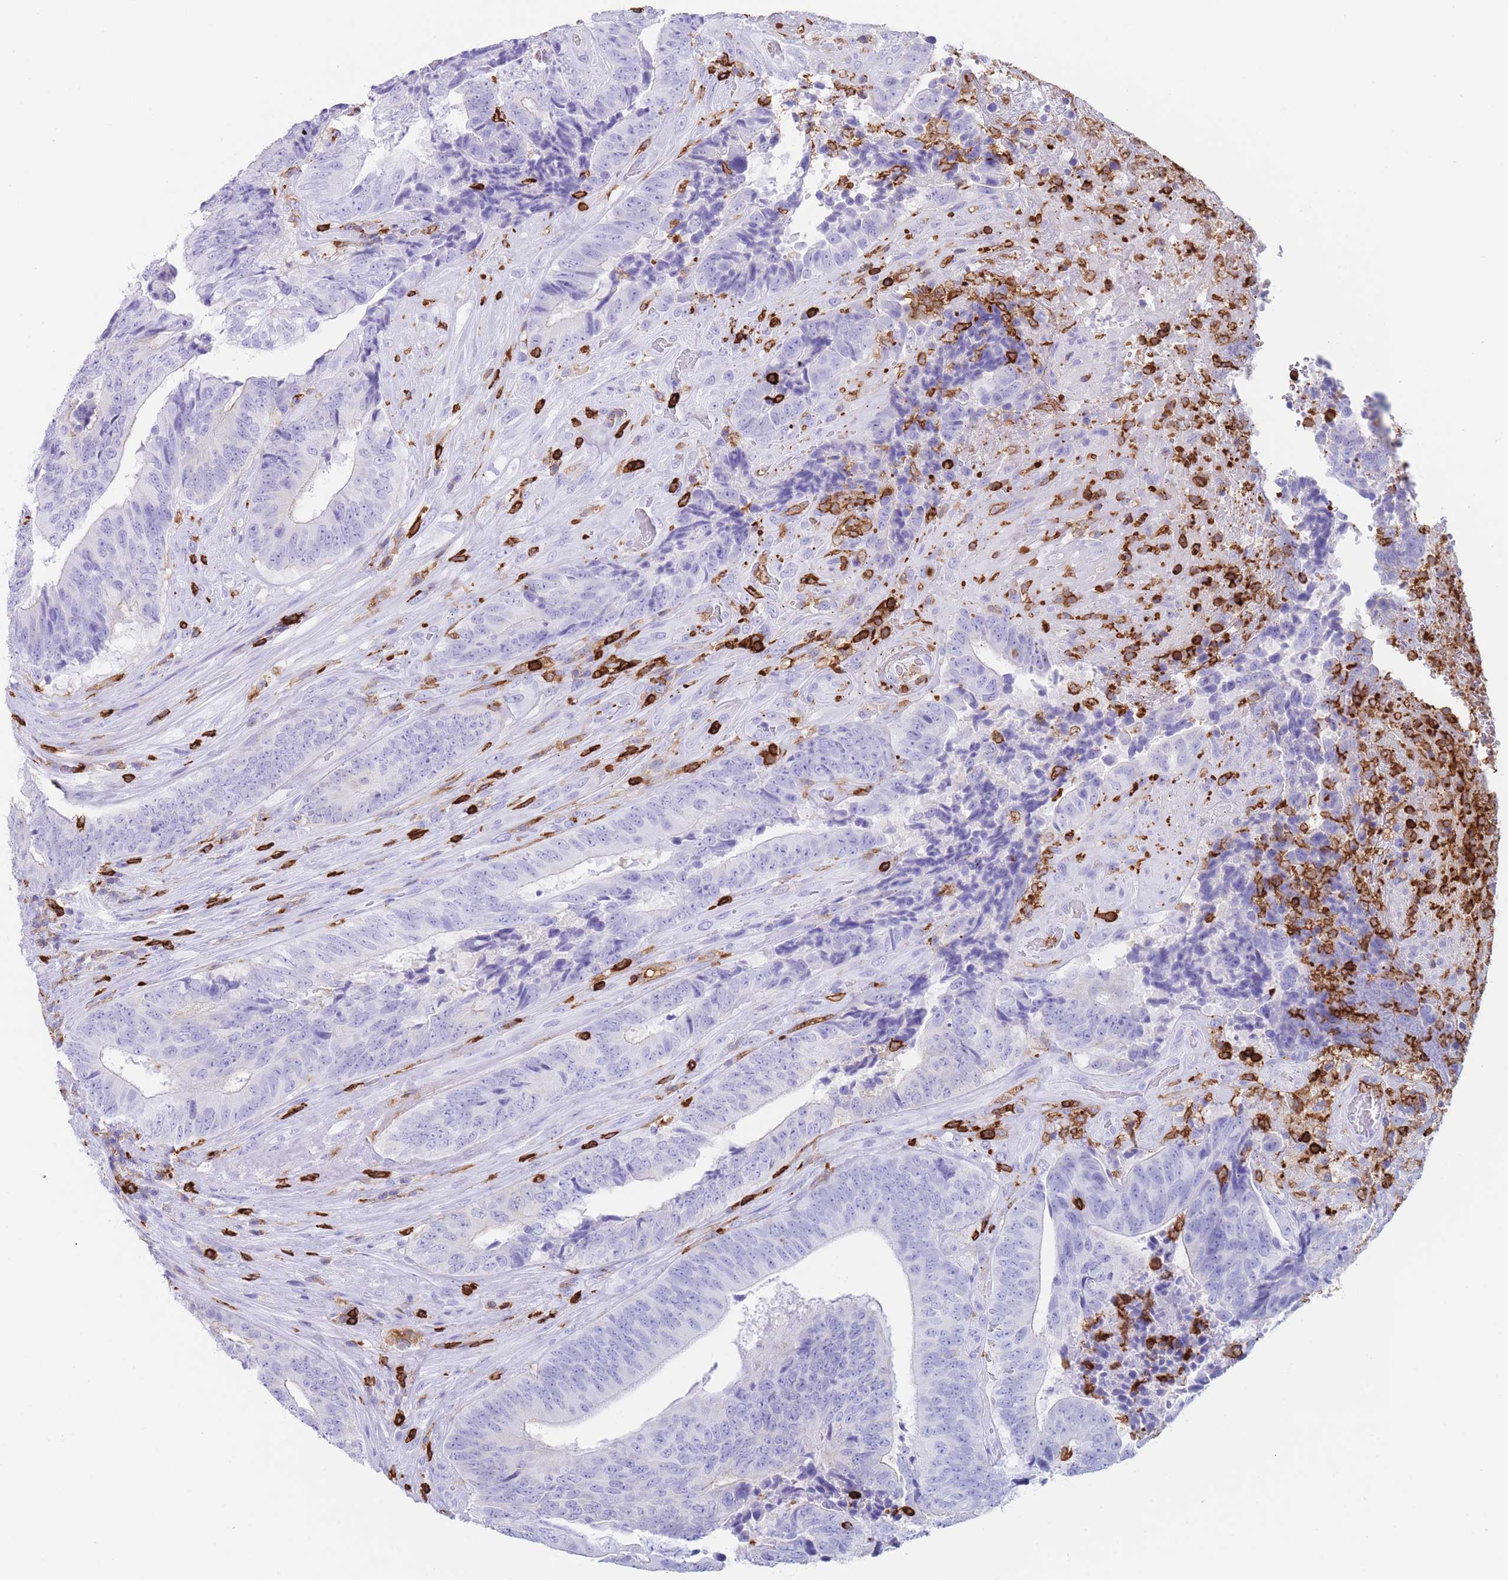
{"staining": {"intensity": "negative", "quantity": "none", "location": "none"}, "tissue": "colorectal cancer", "cell_type": "Tumor cells", "image_type": "cancer", "snomed": [{"axis": "morphology", "description": "Adenocarcinoma, NOS"}, {"axis": "topography", "description": "Rectum"}], "caption": "Human colorectal cancer (adenocarcinoma) stained for a protein using IHC displays no staining in tumor cells.", "gene": "CORO1A", "patient": {"sex": "male", "age": 72}}